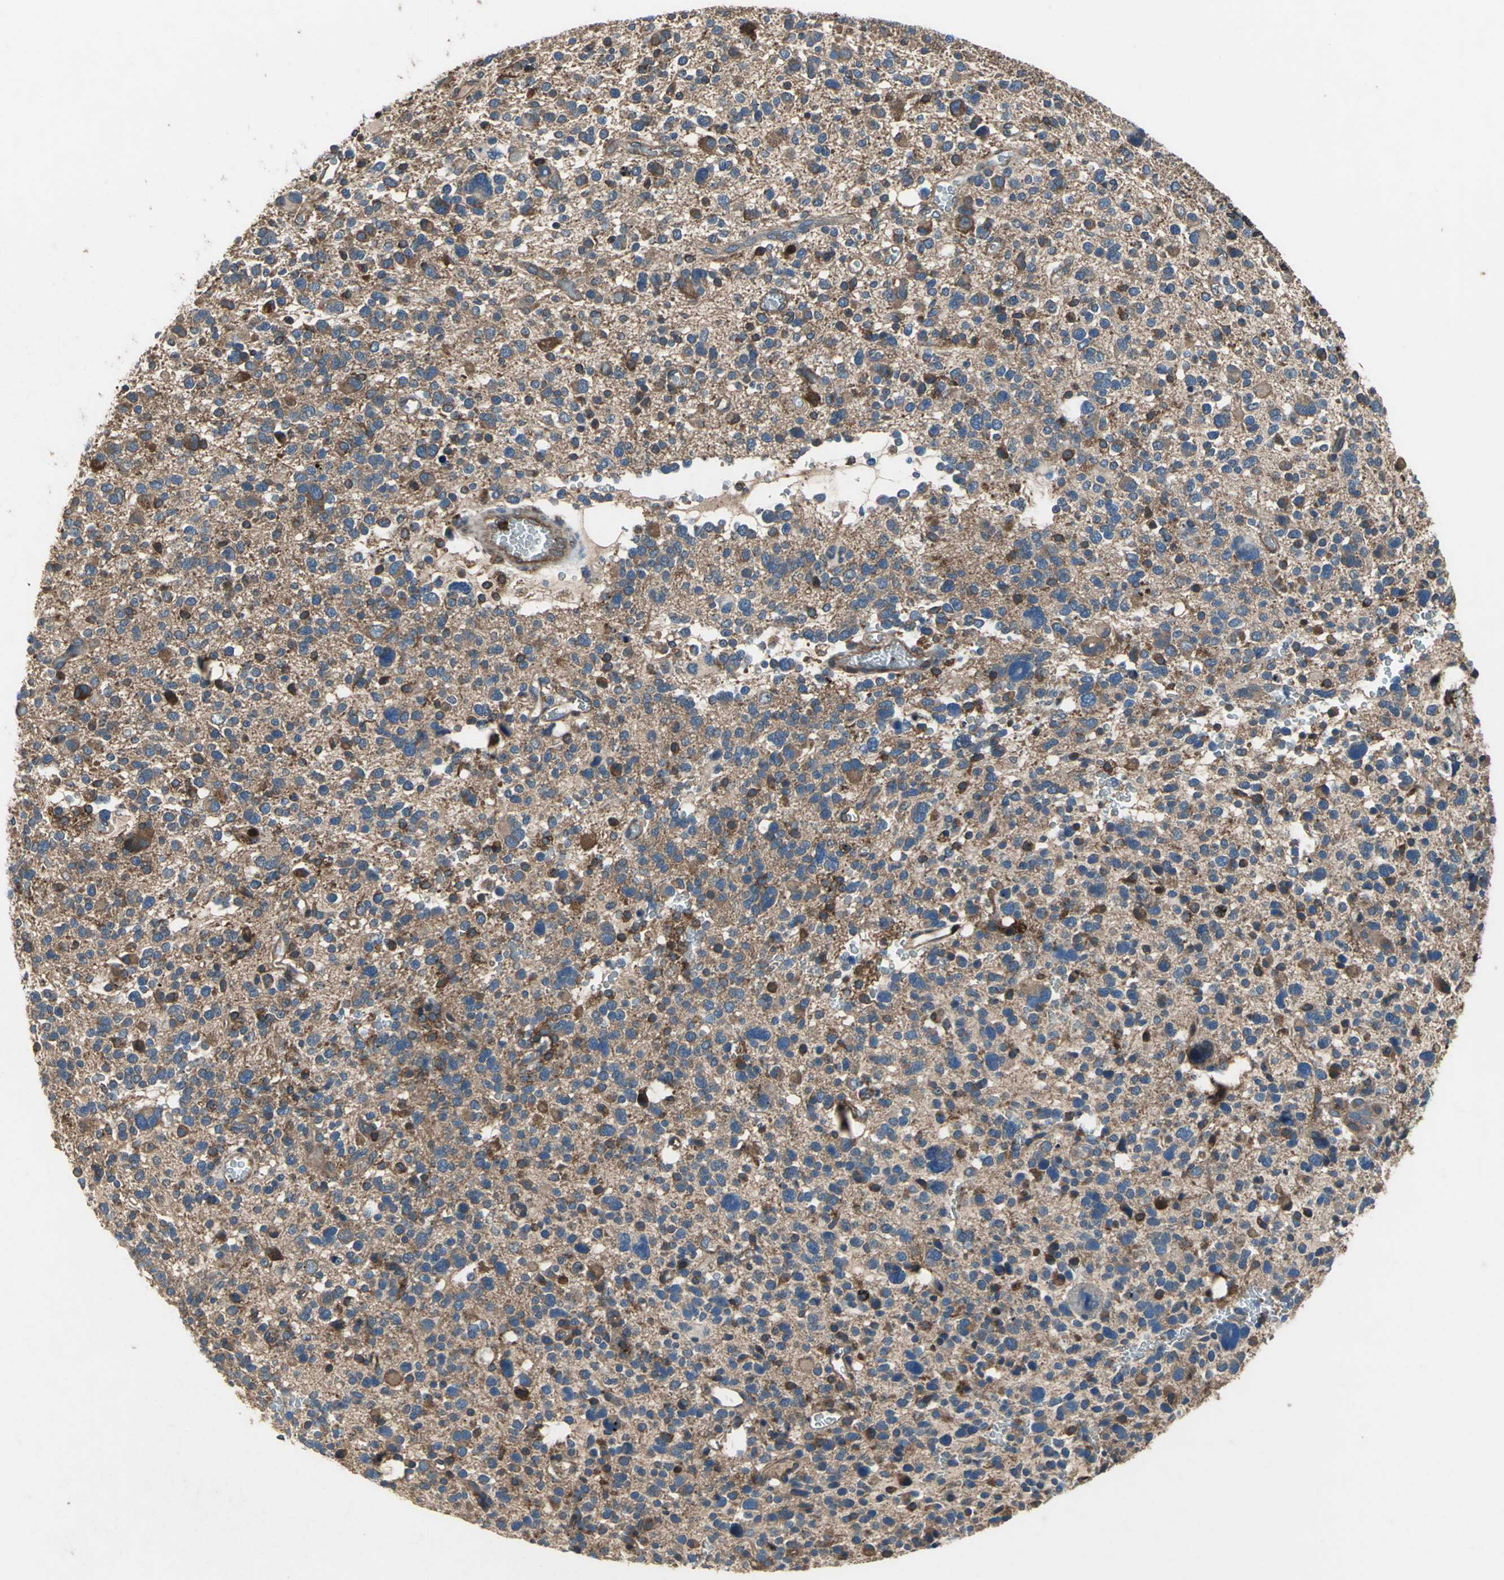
{"staining": {"intensity": "strong", "quantity": ">75%", "location": "cytoplasmic/membranous"}, "tissue": "glioma", "cell_type": "Tumor cells", "image_type": "cancer", "snomed": [{"axis": "morphology", "description": "Glioma, malignant, High grade"}, {"axis": "topography", "description": "Brain"}], "caption": "Approximately >75% of tumor cells in human glioma display strong cytoplasmic/membranous protein staining as visualized by brown immunohistochemical staining.", "gene": "CAPN1", "patient": {"sex": "male", "age": 48}}